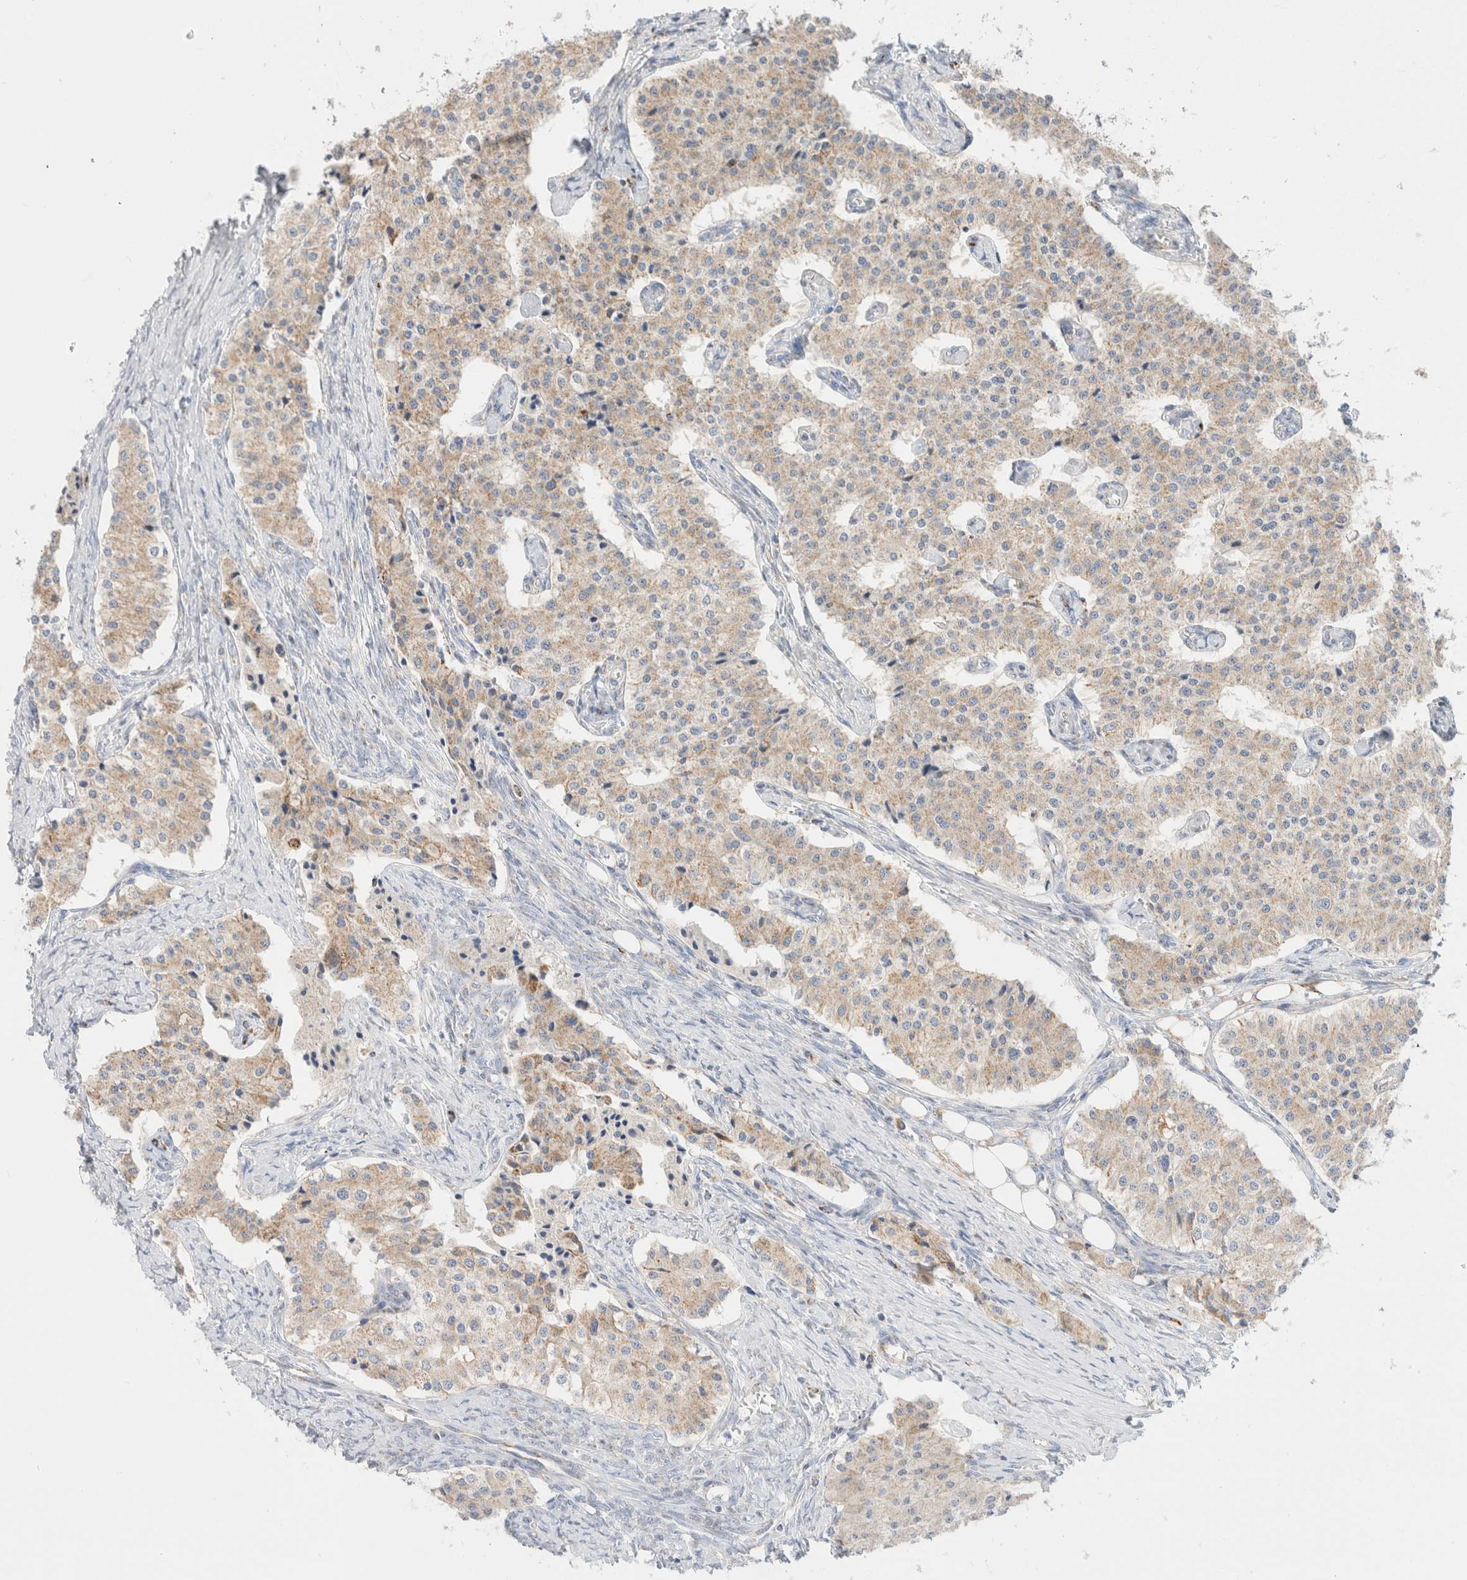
{"staining": {"intensity": "weak", "quantity": ">75%", "location": "cytoplasmic/membranous"}, "tissue": "carcinoid", "cell_type": "Tumor cells", "image_type": "cancer", "snomed": [{"axis": "morphology", "description": "Carcinoid, malignant, NOS"}, {"axis": "topography", "description": "Colon"}], "caption": "About >75% of tumor cells in carcinoid display weak cytoplasmic/membranous protein staining as visualized by brown immunohistochemical staining.", "gene": "ATP6V1C1", "patient": {"sex": "female", "age": 52}}